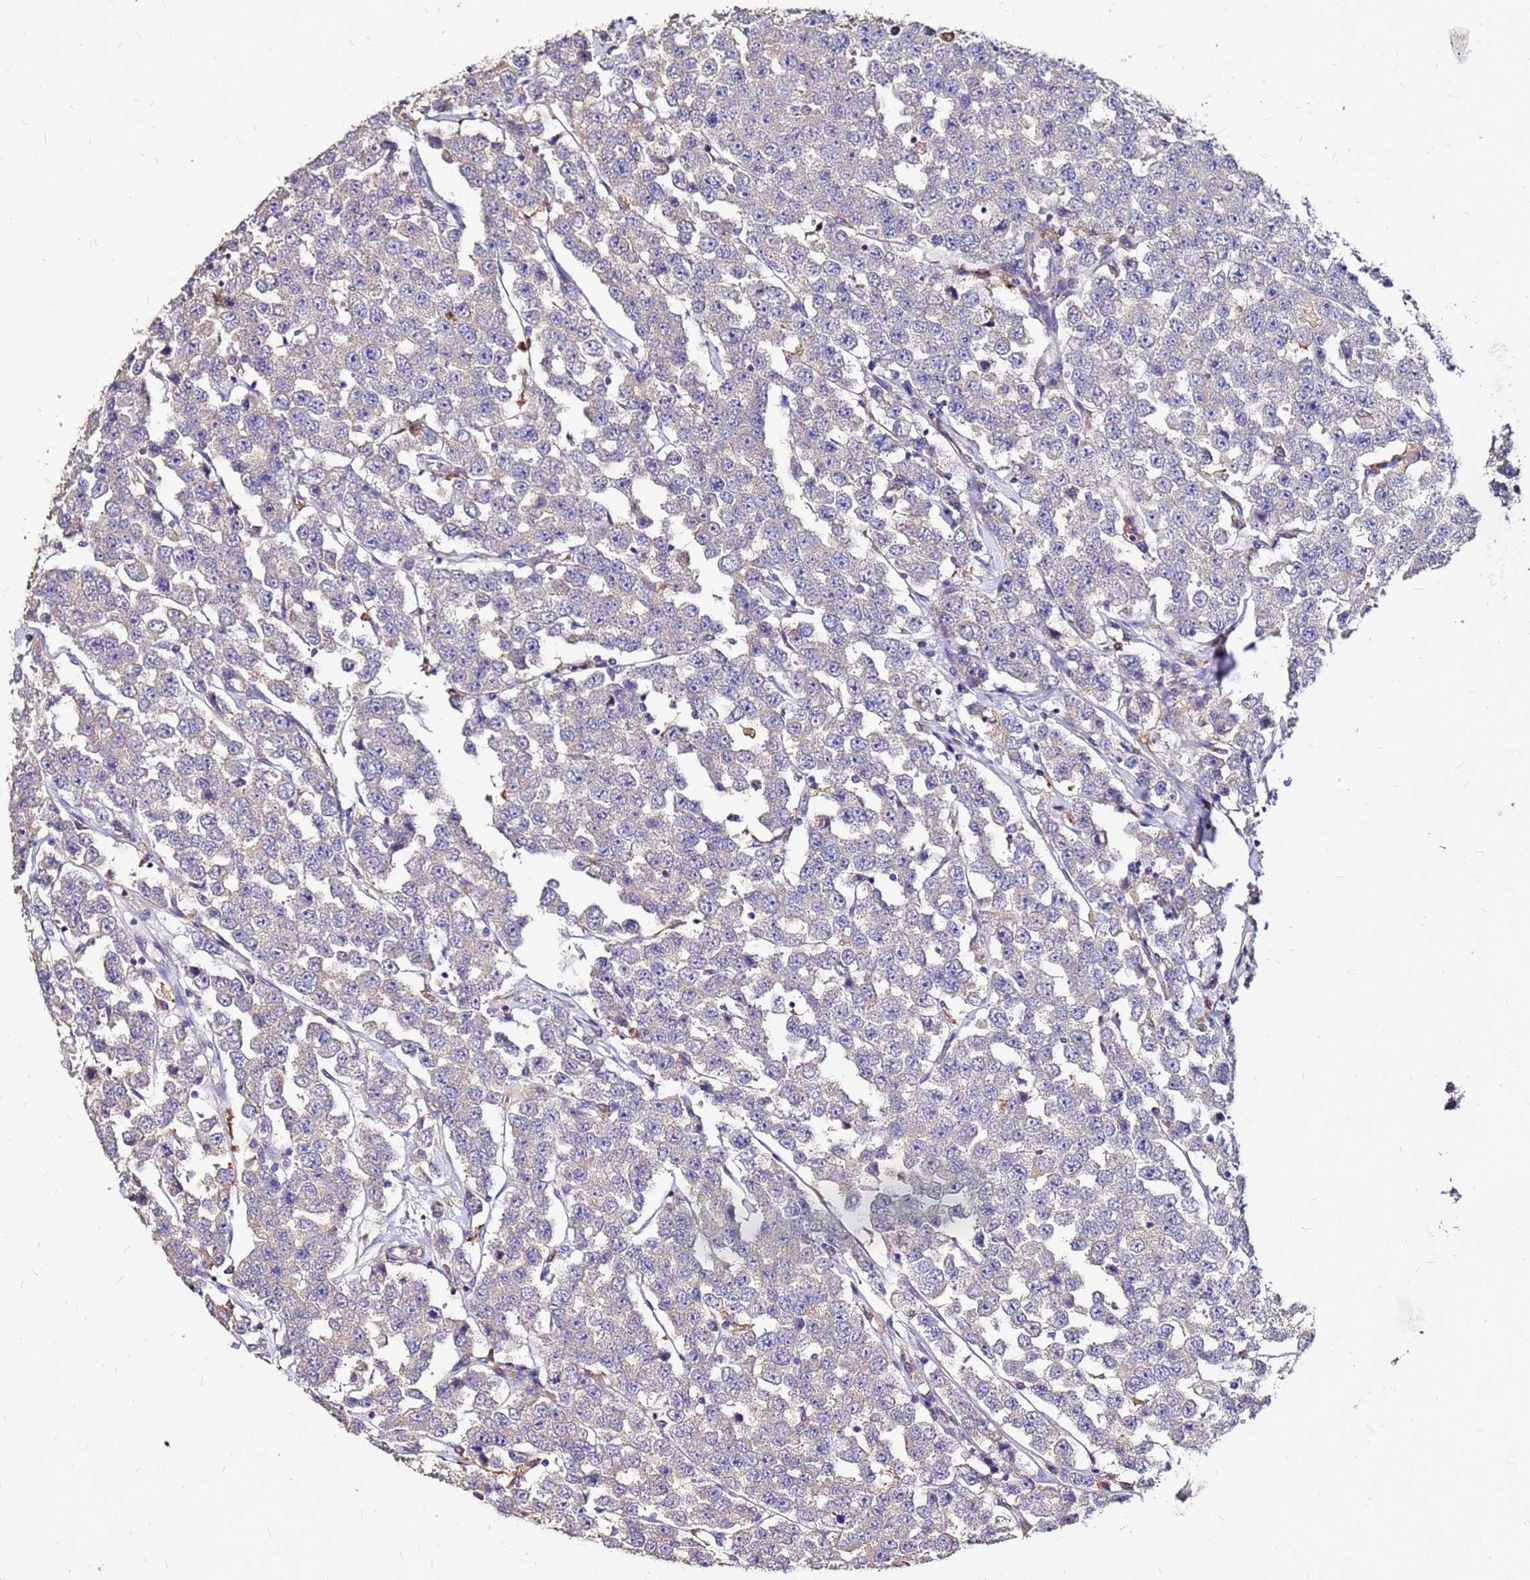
{"staining": {"intensity": "weak", "quantity": "<25%", "location": "cytoplasmic/membranous"}, "tissue": "testis cancer", "cell_type": "Tumor cells", "image_type": "cancer", "snomed": [{"axis": "morphology", "description": "Seminoma, NOS"}, {"axis": "topography", "description": "Testis"}], "caption": "IHC of human testis seminoma displays no expression in tumor cells.", "gene": "ARHGEF5", "patient": {"sex": "male", "age": 28}}